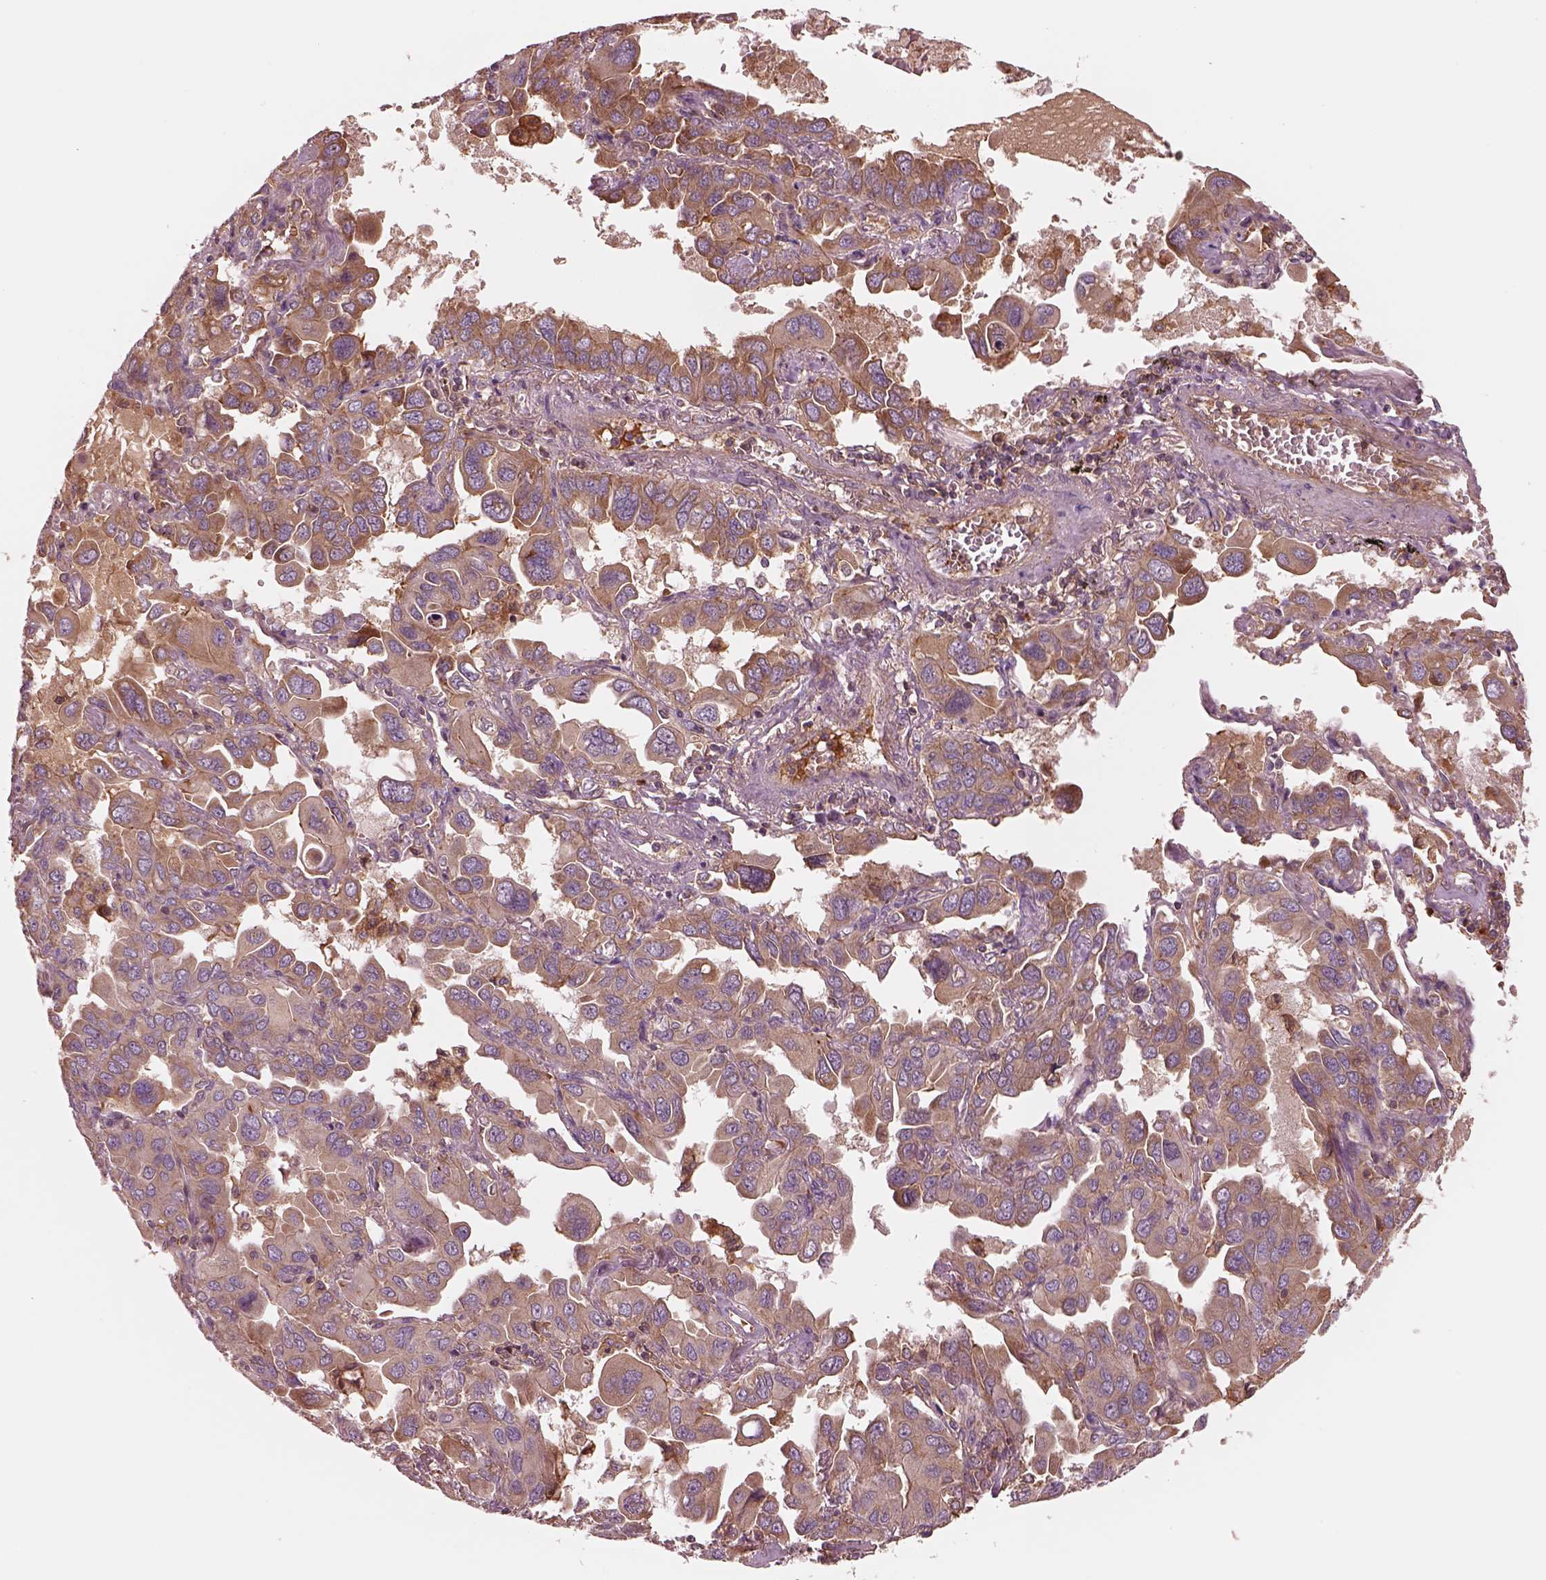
{"staining": {"intensity": "moderate", "quantity": "<25%", "location": "cytoplasmic/membranous"}, "tissue": "lung cancer", "cell_type": "Tumor cells", "image_type": "cancer", "snomed": [{"axis": "morphology", "description": "Adenocarcinoma, NOS"}, {"axis": "topography", "description": "Lung"}], "caption": "The histopathology image demonstrates staining of lung adenocarcinoma, revealing moderate cytoplasmic/membranous protein staining (brown color) within tumor cells.", "gene": "ASCC2", "patient": {"sex": "male", "age": 64}}